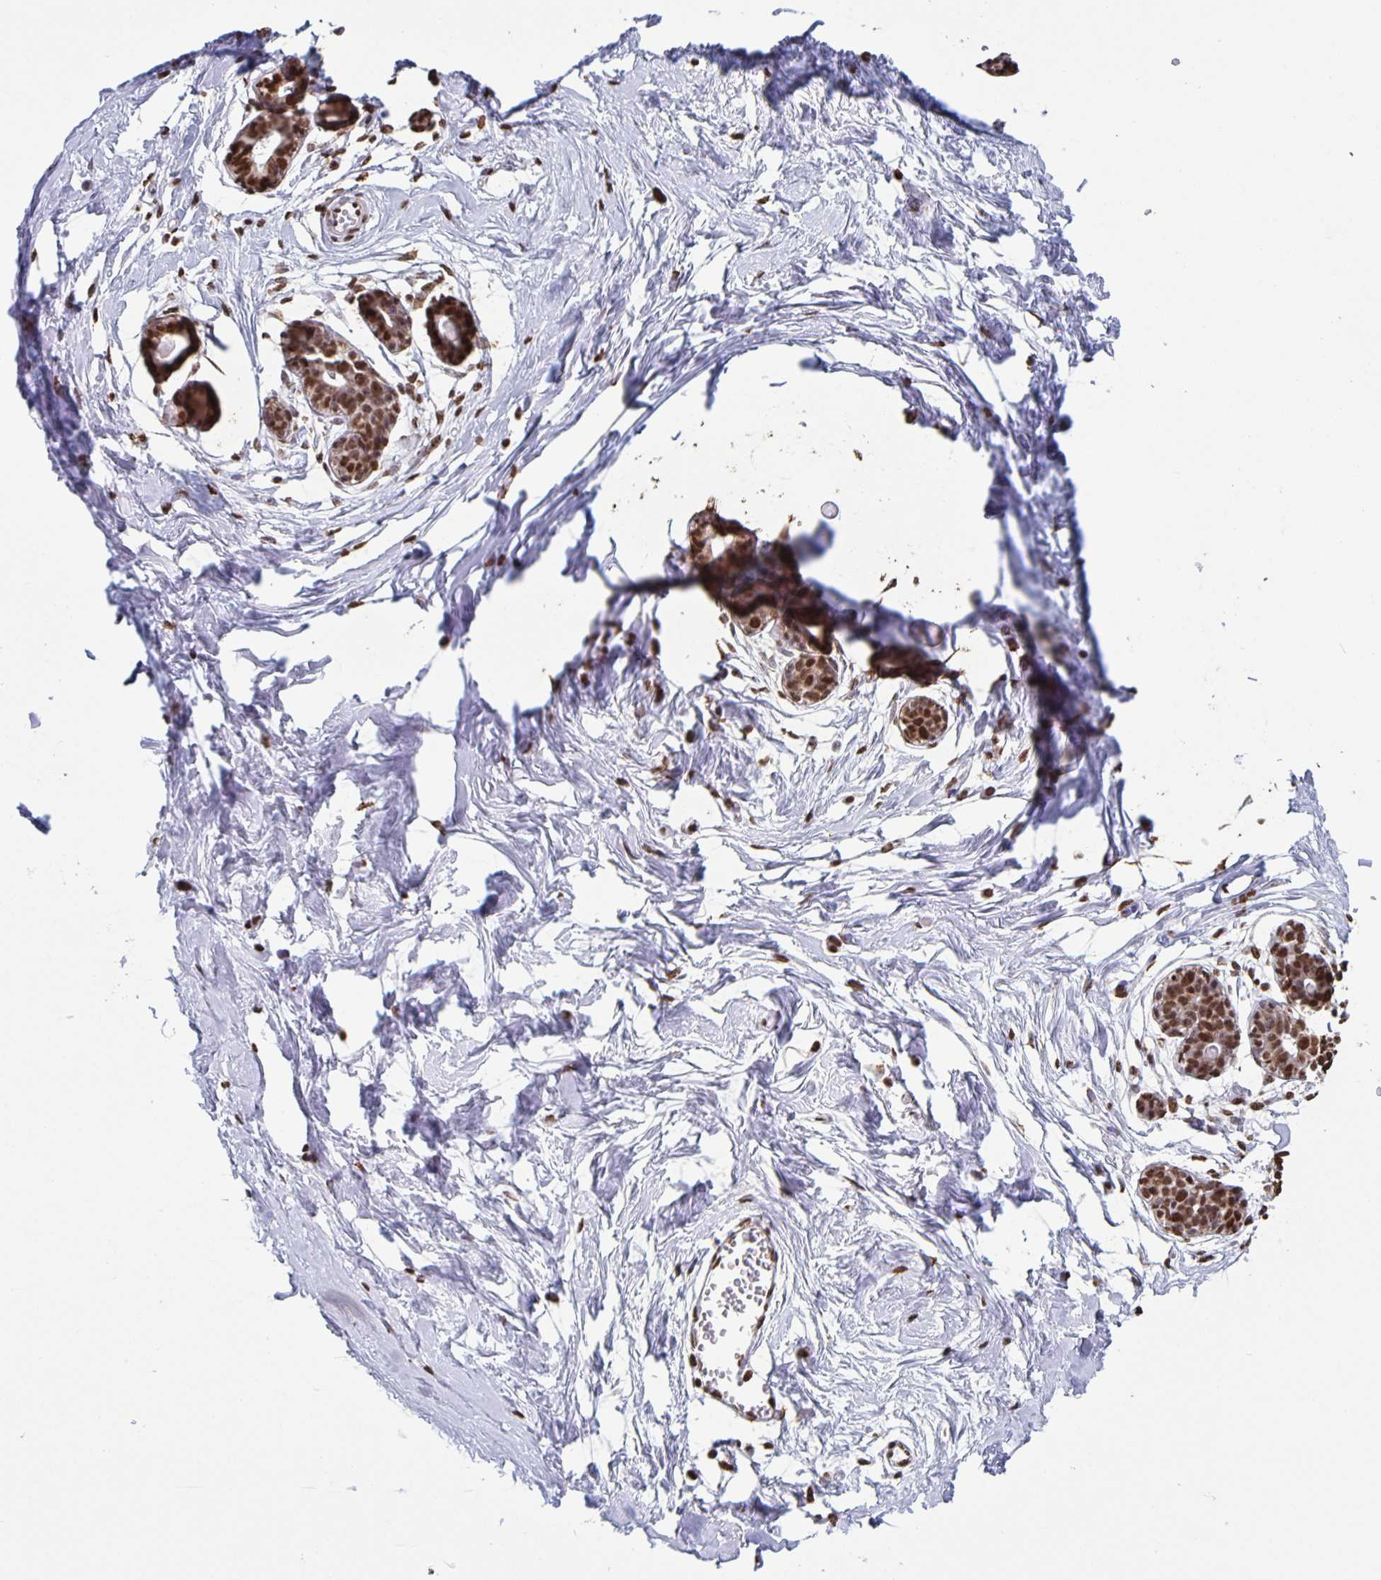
{"staining": {"intensity": "strong", "quantity": "25%-75%", "location": "nuclear"}, "tissue": "breast", "cell_type": "Adipocytes", "image_type": "normal", "snomed": [{"axis": "morphology", "description": "Normal tissue, NOS"}, {"axis": "topography", "description": "Breast"}], "caption": "Brown immunohistochemical staining in unremarkable human breast displays strong nuclear expression in about 25%-75% of adipocytes. Using DAB (3,3'-diaminobenzidine) (brown) and hematoxylin (blue) stains, captured at high magnification using brightfield microscopy.", "gene": "DUT", "patient": {"sex": "female", "age": 45}}